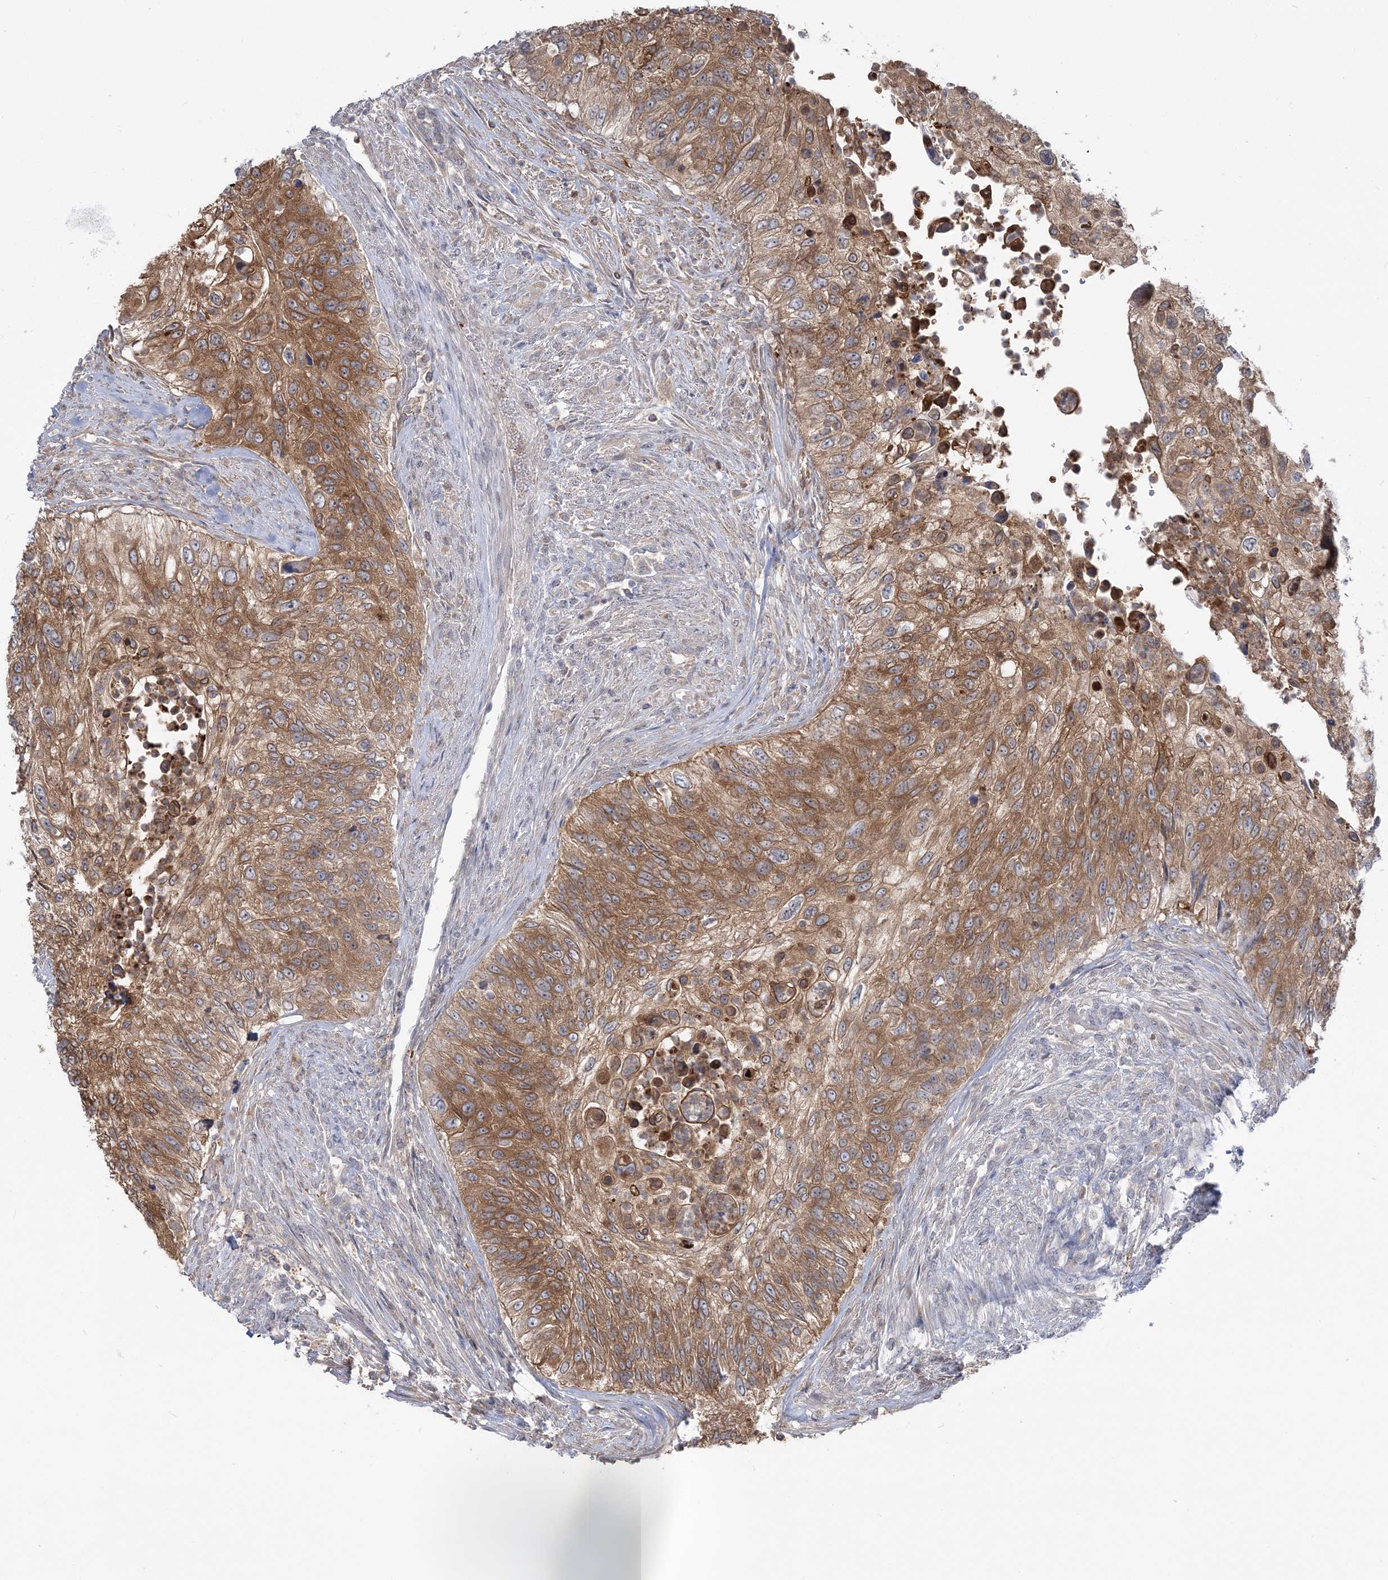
{"staining": {"intensity": "moderate", "quantity": ">75%", "location": "cytoplasmic/membranous"}, "tissue": "urothelial cancer", "cell_type": "Tumor cells", "image_type": "cancer", "snomed": [{"axis": "morphology", "description": "Urothelial carcinoma, High grade"}, {"axis": "topography", "description": "Urinary bladder"}], "caption": "Immunohistochemistry histopathology image of urothelial cancer stained for a protein (brown), which demonstrates medium levels of moderate cytoplasmic/membranous expression in about >75% of tumor cells.", "gene": "THADA", "patient": {"sex": "female", "age": 60}}